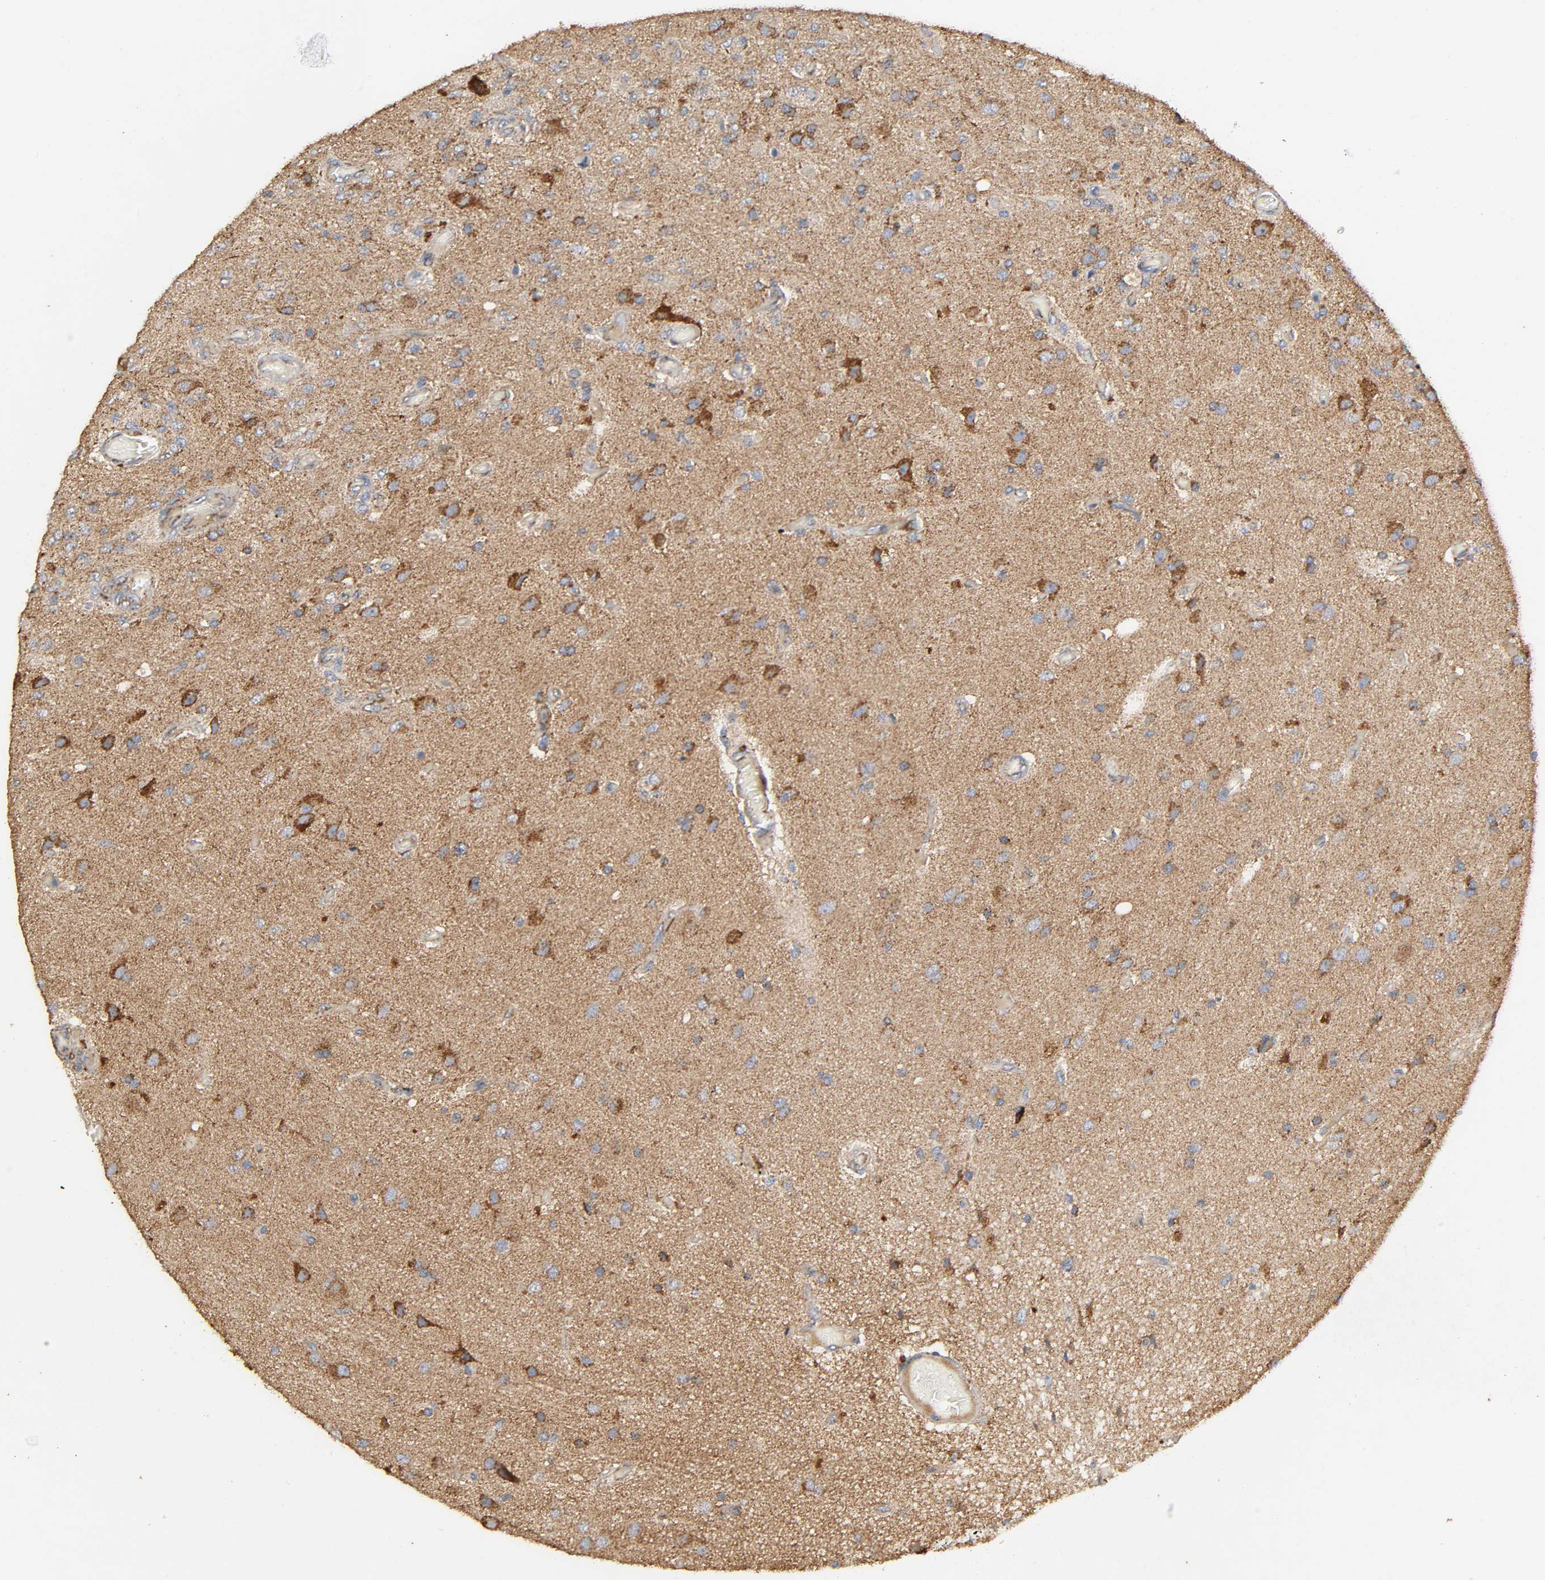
{"staining": {"intensity": "moderate", "quantity": "25%-75%", "location": "cytoplasmic/membranous"}, "tissue": "glioma", "cell_type": "Tumor cells", "image_type": "cancer", "snomed": [{"axis": "morphology", "description": "Normal tissue, NOS"}, {"axis": "morphology", "description": "Glioma, malignant, High grade"}, {"axis": "topography", "description": "Cerebral cortex"}], "caption": "Glioma tissue shows moderate cytoplasmic/membranous positivity in approximately 25%-75% of tumor cells The staining is performed using DAB (3,3'-diaminobenzidine) brown chromogen to label protein expression. The nuclei are counter-stained blue using hematoxylin.", "gene": "NDUFS3", "patient": {"sex": "male", "age": 77}}